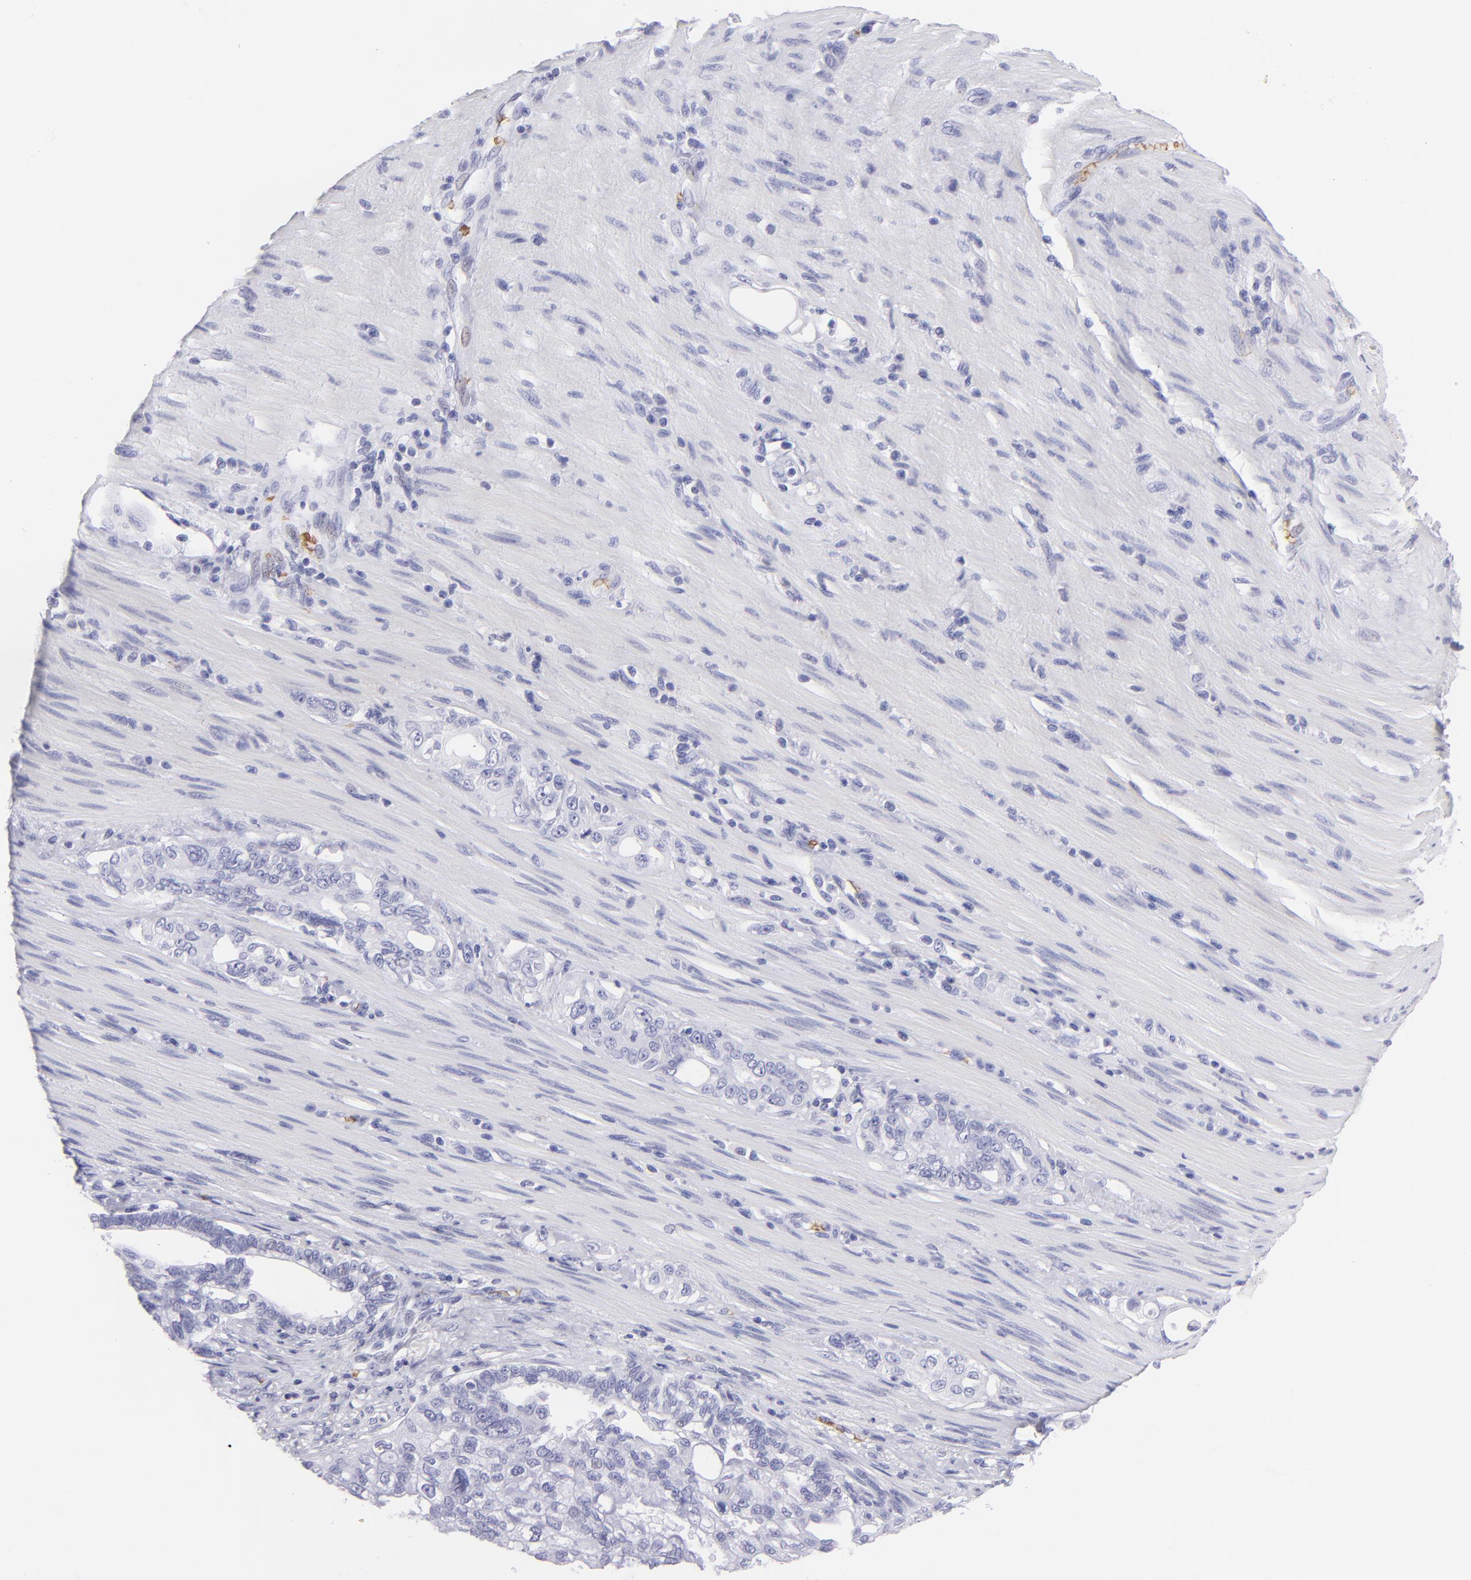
{"staining": {"intensity": "negative", "quantity": "none", "location": "none"}, "tissue": "pancreatic cancer", "cell_type": "Tumor cells", "image_type": "cancer", "snomed": [{"axis": "morphology", "description": "Normal tissue, NOS"}, {"axis": "topography", "description": "Pancreas"}], "caption": "This photomicrograph is of pancreatic cancer stained with immunohistochemistry (IHC) to label a protein in brown with the nuclei are counter-stained blue. There is no positivity in tumor cells.", "gene": "GYPA", "patient": {"sex": "male", "age": 42}}